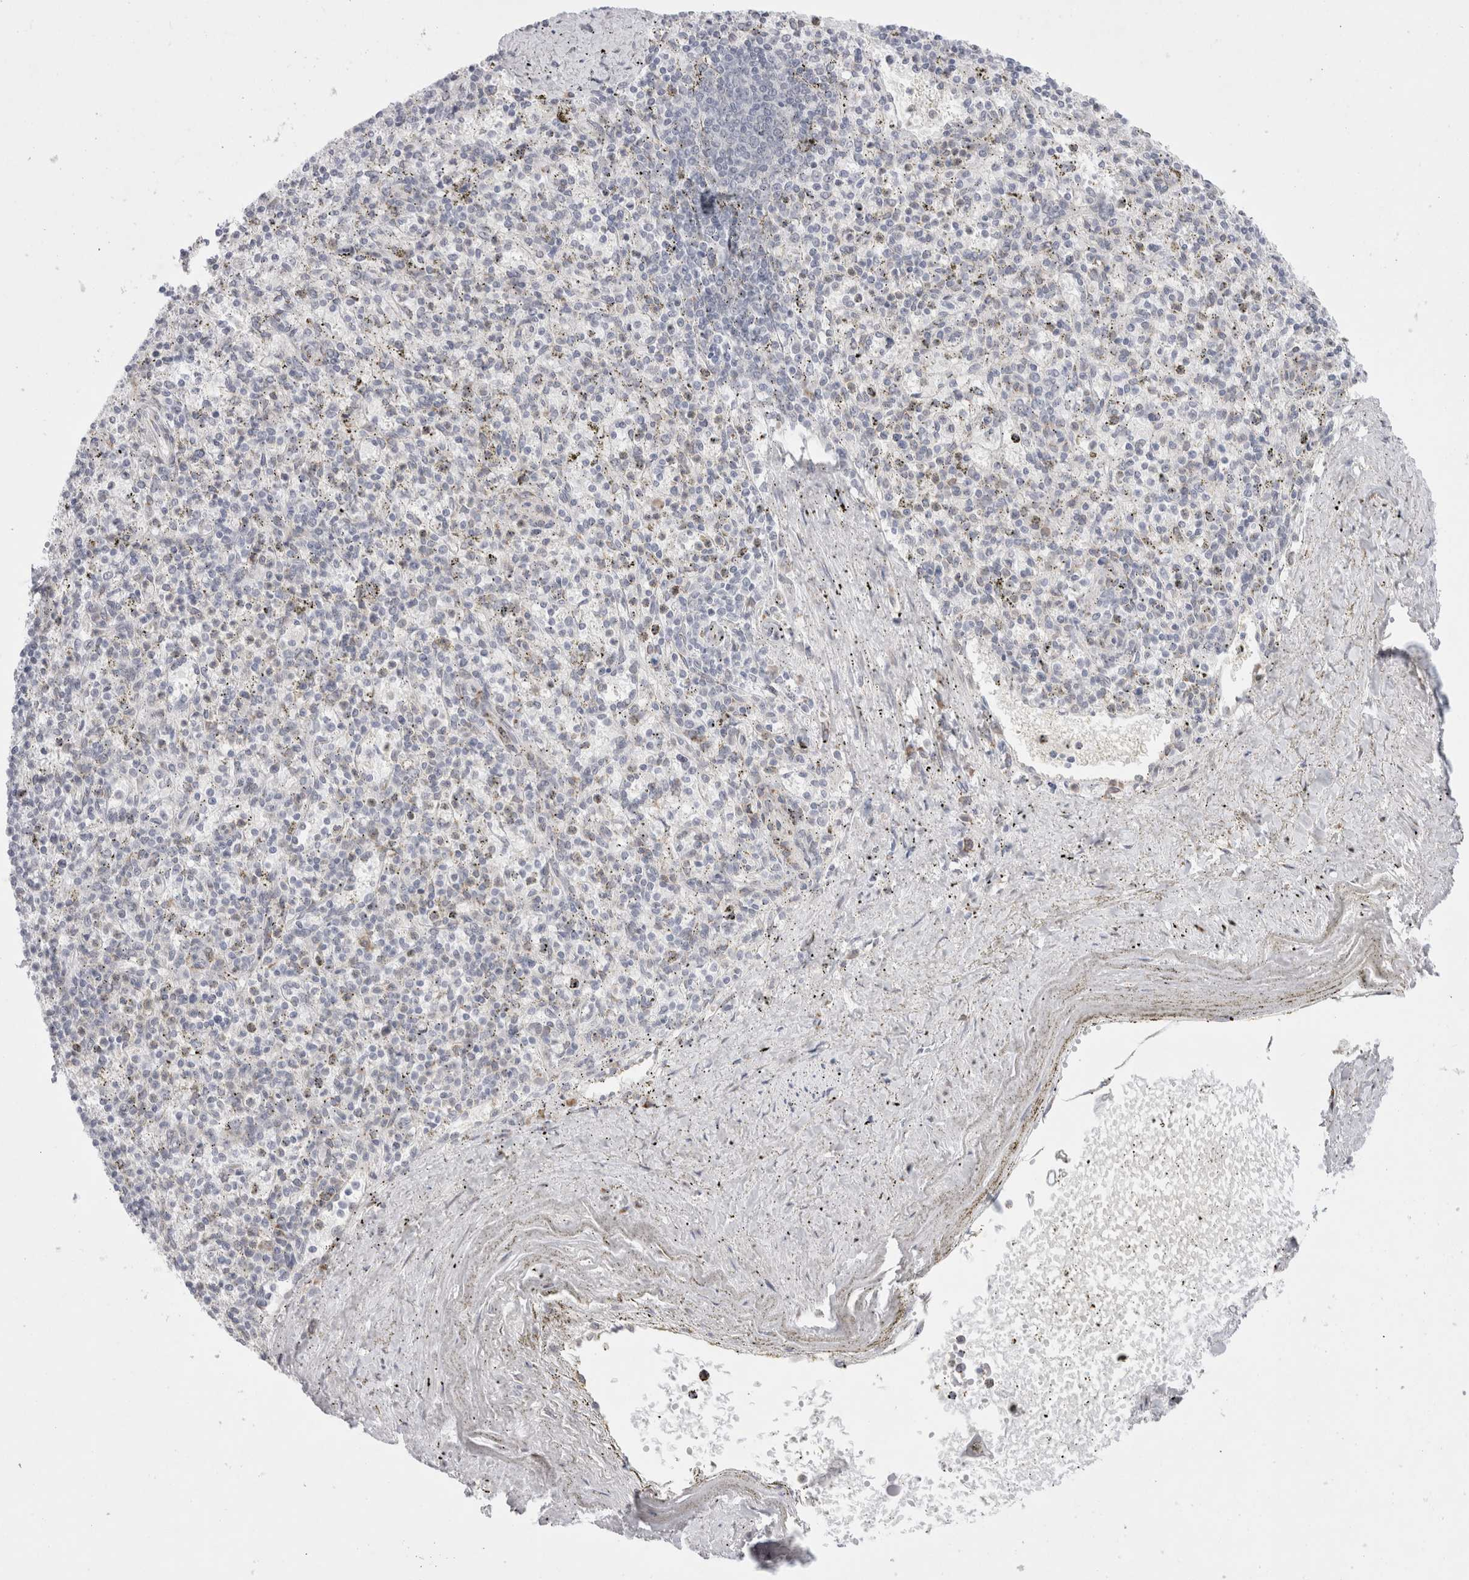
{"staining": {"intensity": "negative", "quantity": "none", "location": "none"}, "tissue": "spleen", "cell_type": "Cells in red pulp", "image_type": "normal", "snomed": [{"axis": "morphology", "description": "Normal tissue, NOS"}, {"axis": "topography", "description": "Spleen"}], "caption": "Immunohistochemical staining of benign spleen reveals no significant staining in cells in red pulp. (Brightfield microscopy of DAB IHC at high magnification).", "gene": "TRMT1L", "patient": {"sex": "male", "age": 72}}